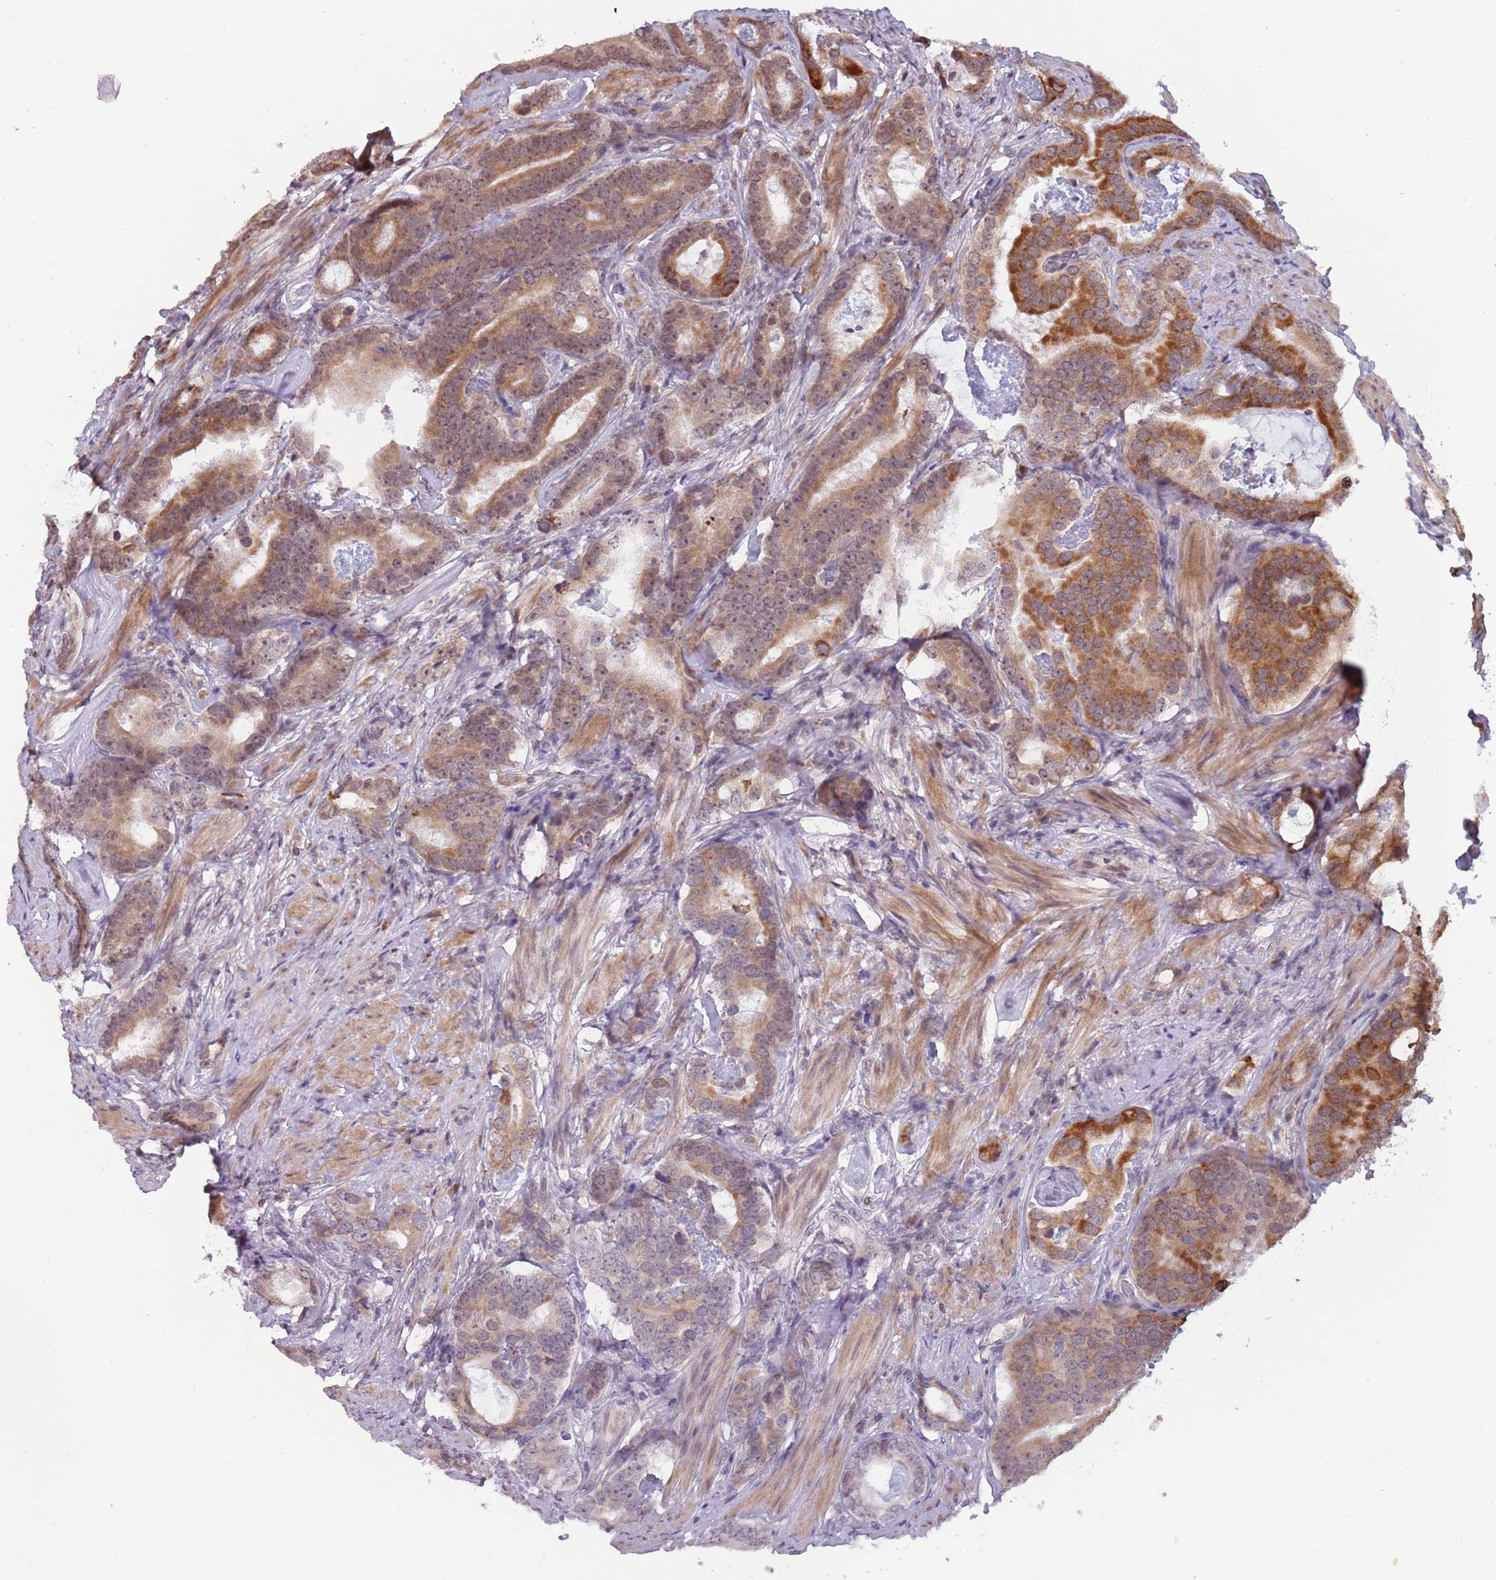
{"staining": {"intensity": "moderate", "quantity": ">75%", "location": "cytoplasmic/membranous,nuclear"}, "tissue": "prostate cancer", "cell_type": "Tumor cells", "image_type": "cancer", "snomed": [{"axis": "morphology", "description": "Adenocarcinoma, Low grade"}, {"axis": "topography", "description": "Prostate"}], "caption": "This histopathology image shows prostate low-grade adenocarcinoma stained with immunohistochemistry to label a protein in brown. The cytoplasmic/membranous and nuclear of tumor cells show moderate positivity for the protein. Nuclei are counter-stained blue.", "gene": "BARD1", "patient": {"sex": "male", "age": 71}}